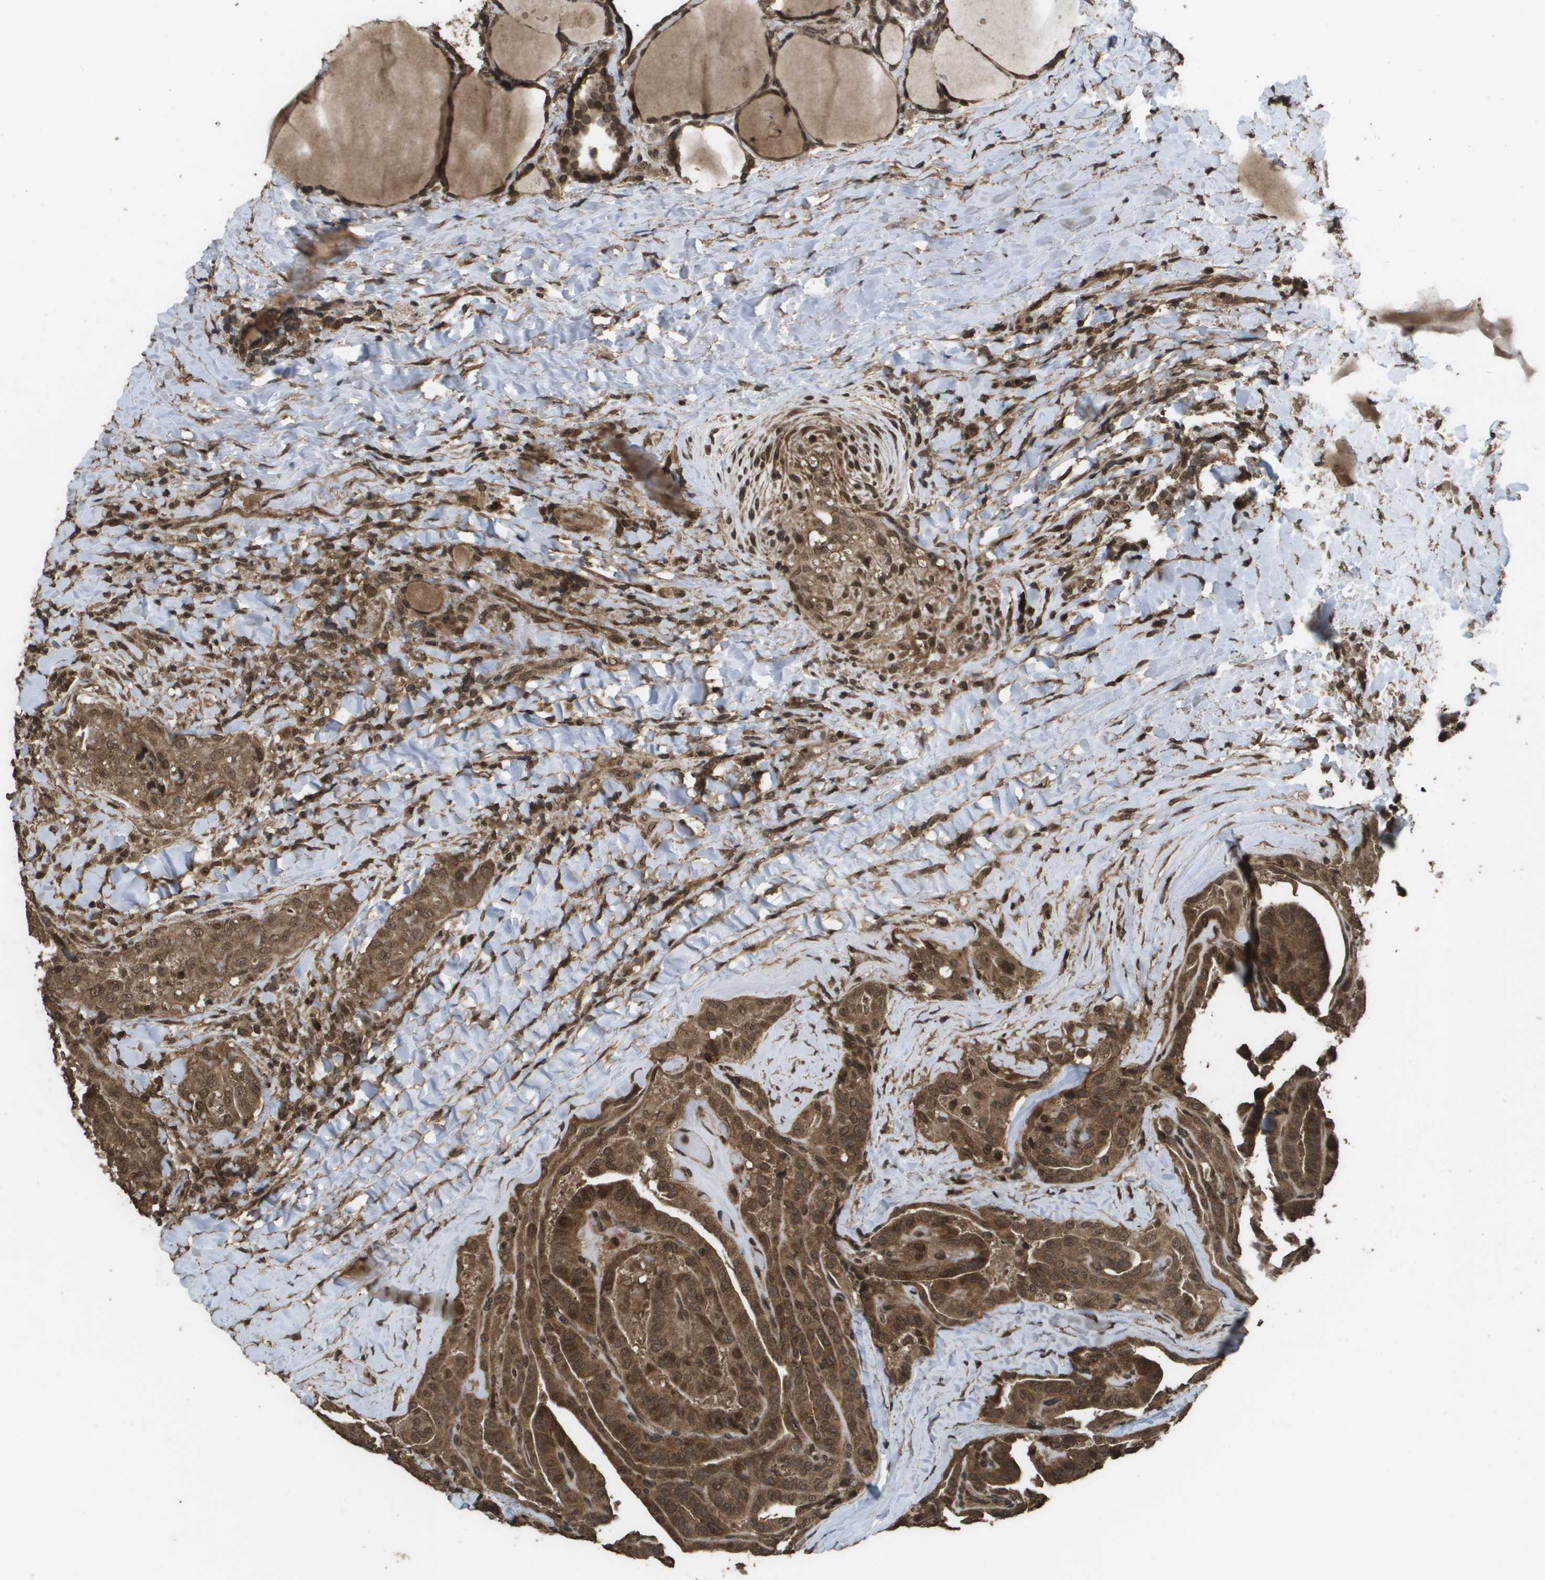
{"staining": {"intensity": "strong", "quantity": ">75%", "location": "cytoplasmic/membranous"}, "tissue": "thyroid cancer", "cell_type": "Tumor cells", "image_type": "cancer", "snomed": [{"axis": "morphology", "description": "Papillary adenocarcinoma, NOS"}, {"axis": "topography", "description": "Thyroid gland"}], "caption": "Thyroid cancer stained with a protein marker exhibits strong staining in tumor cells.", "gene": "AXIN2", "patient": {"sex": "male", "age": 77}}